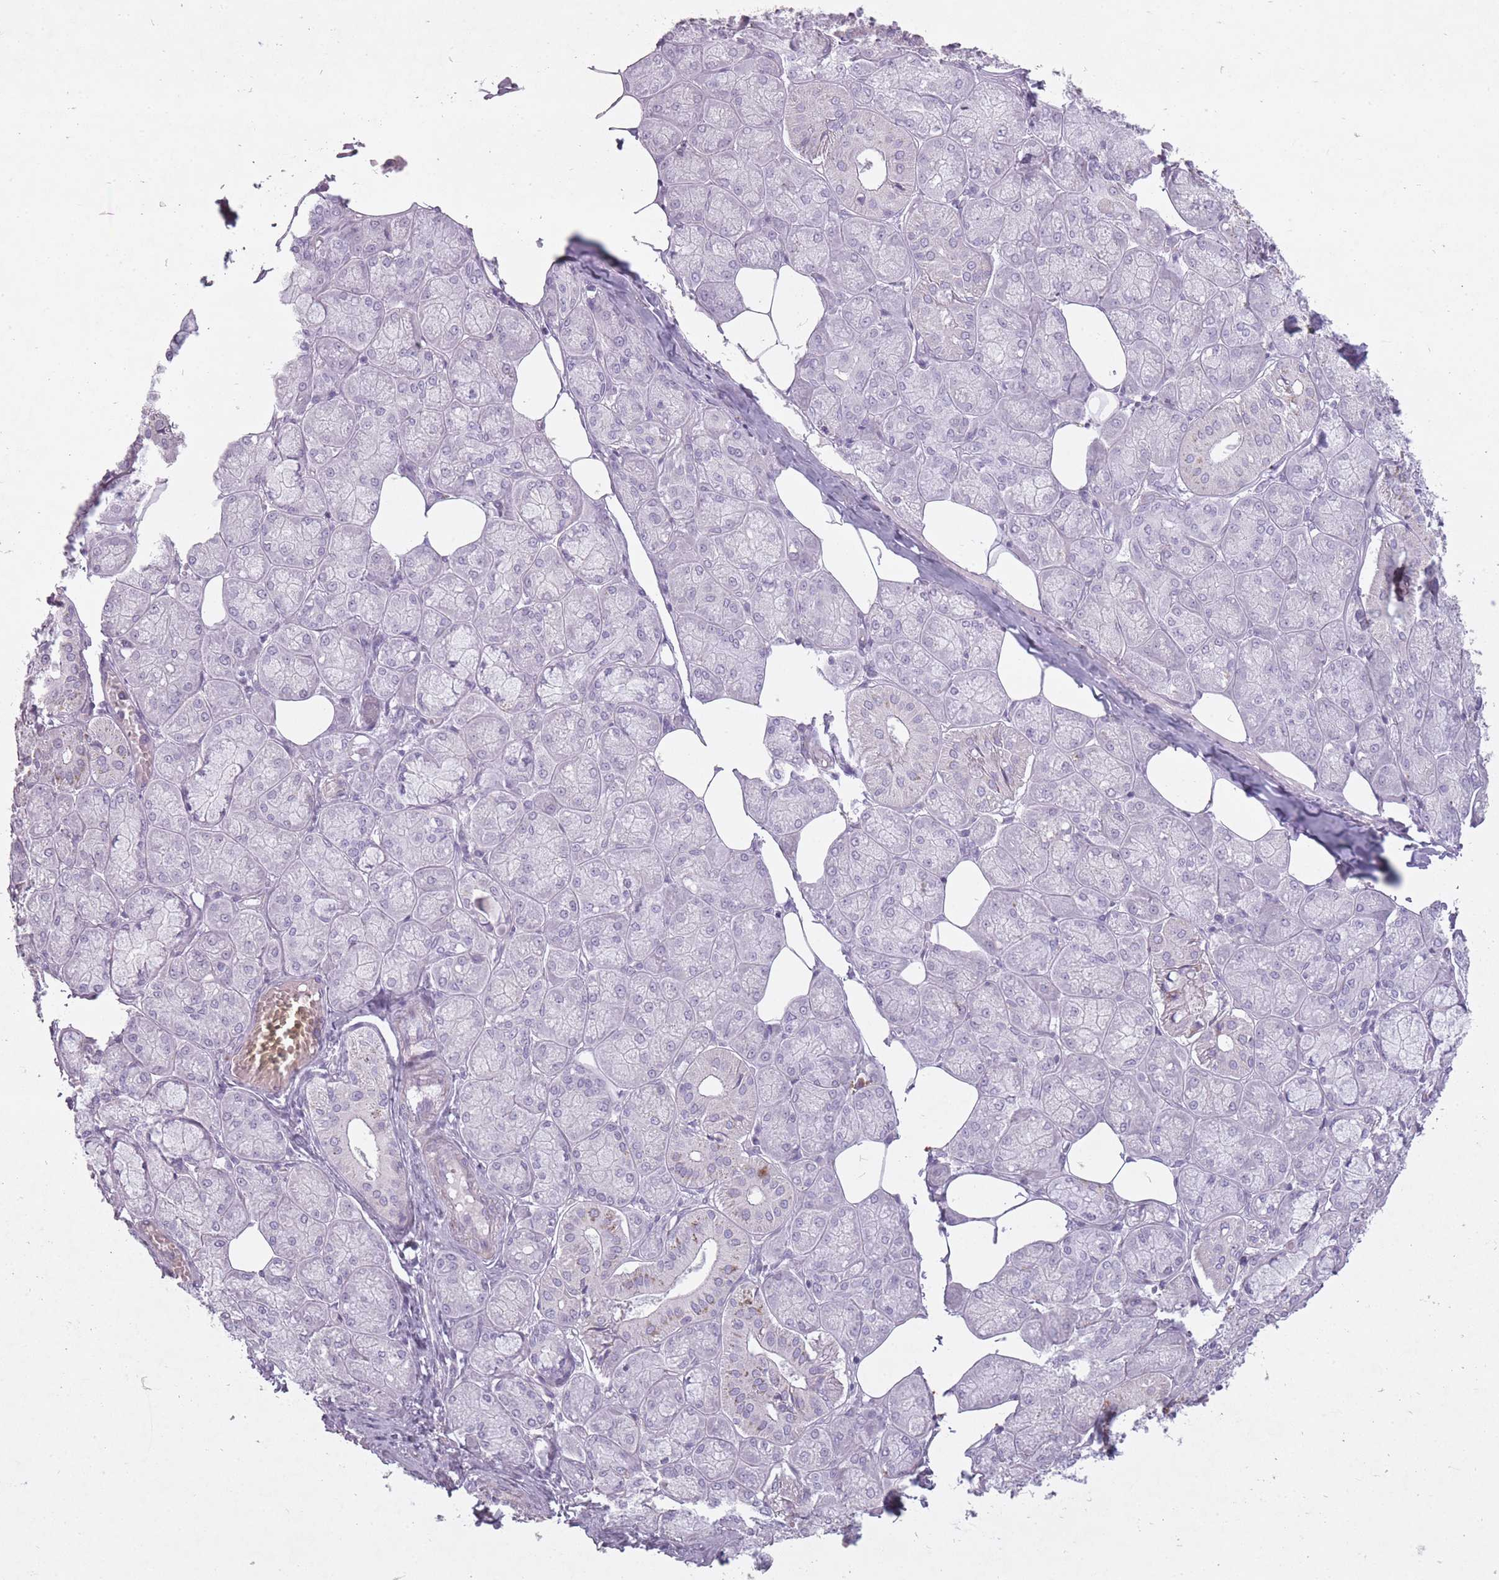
{"staining": {"intensity": "negative", "quantity": "none", "location": "none"}, "tissue": "salivary gland", "cell_type": "Glandular cells", "image_type": "normal", "snomed": [{"axis": "morphology", "description": "Normal tissue, NOS"}, {"axis": "topography", "description": "Salivary gland"}], "caption": "The histopathology image reveals no significant staining in glandular cells of salivary gland. The staining is performed using DAB (3,3'-diaminobenzidine) brown chromogen with nuclei counter-stained in using hematoxylin.", "gene": "RFX4", "patient": {"sex": "male", "age": 74}}